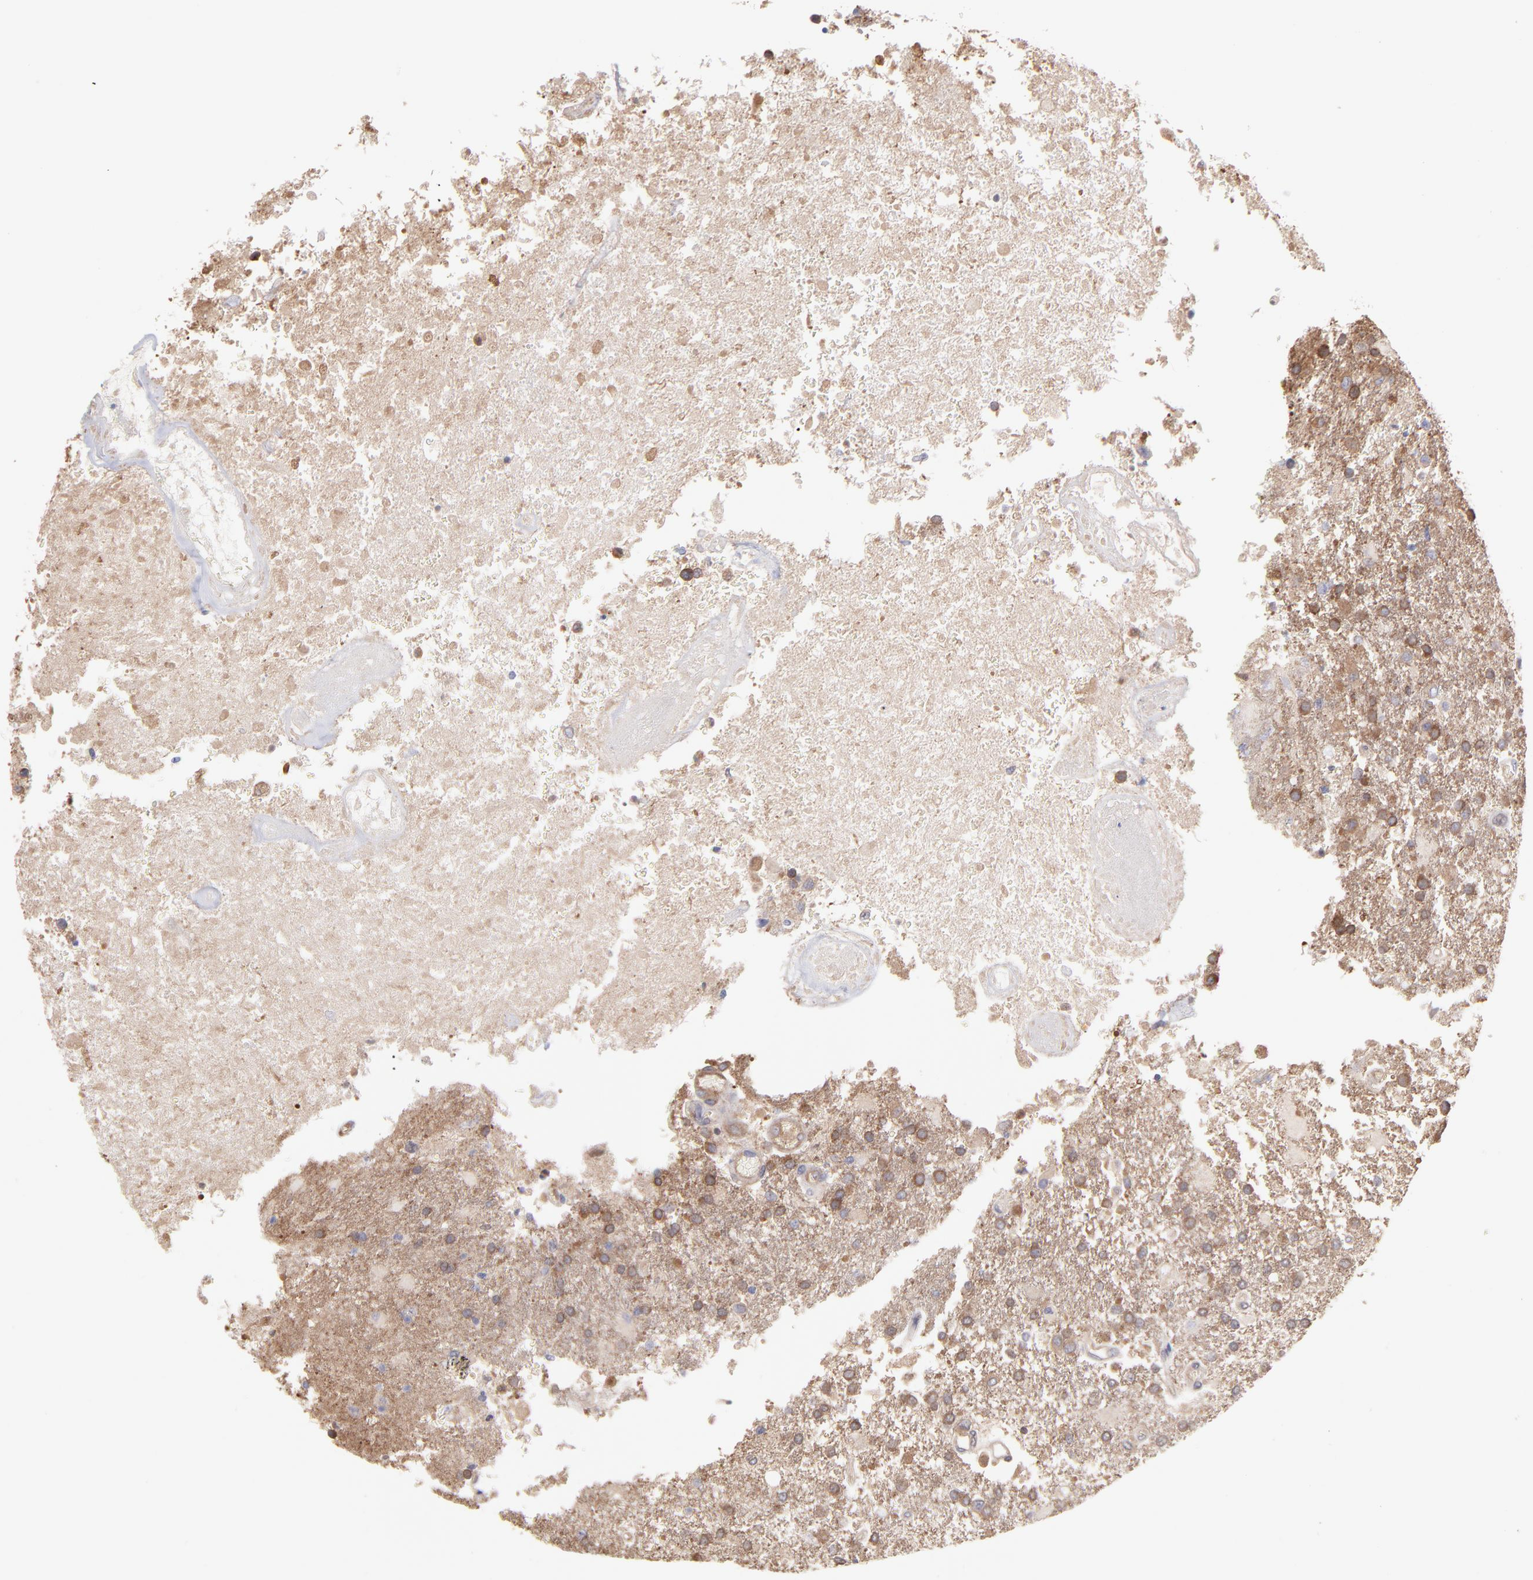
{"staining": {"intensity": "moderate", "quantity": "25%-75%", "location": "cytoplasmic/membranous"}, "tissue": "glioma", "cell_type": "Tumor cells", "image_type": "cancer", "snomed": [{"axis": "morphology", "description": "Glioma, malignant, High grade"}, {"axis": "topography", "description": "Cerebral cortex"}], "caption": "Tumor cells reveal moderate cytoplasmic/membranous expression in approximately 25%-75% of cells in high-grade glioma (malignant).", "gene": "MAP2K2", "patient": {"sex": "male", "age": 79}}